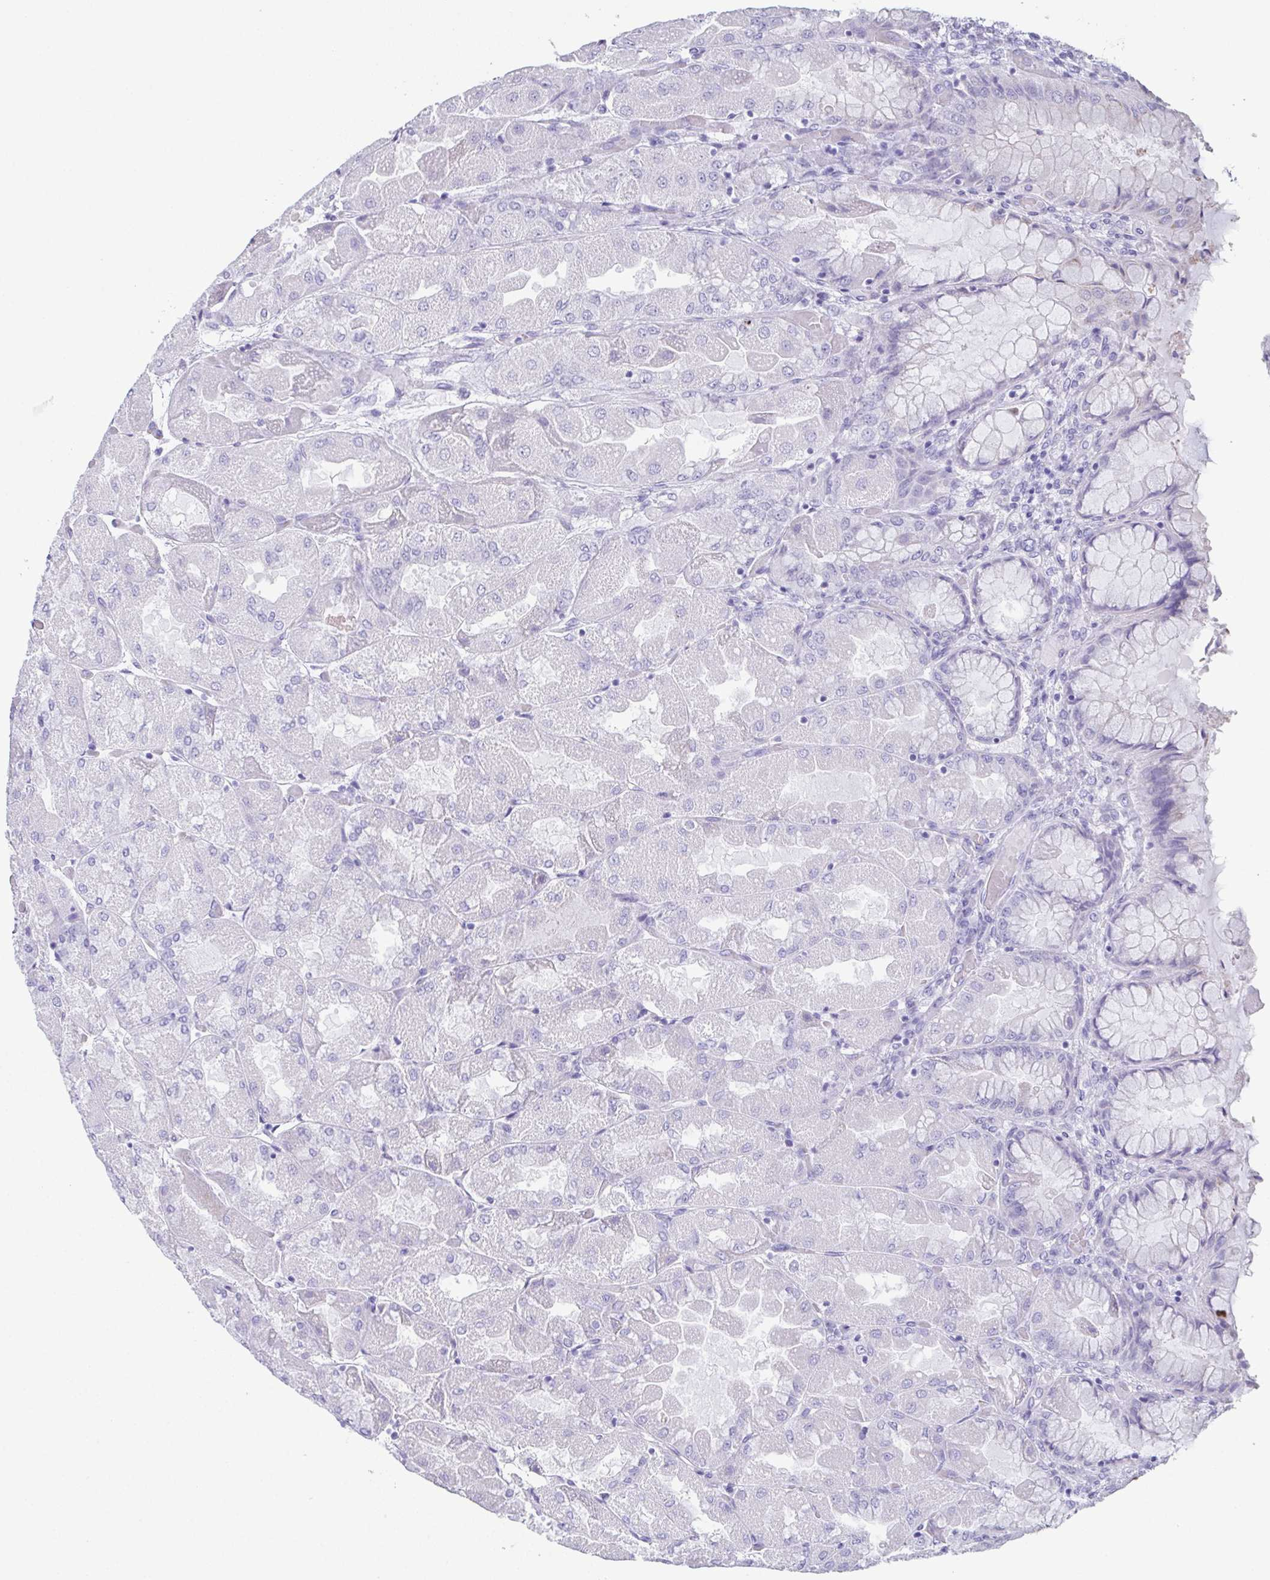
{"staining": {"intensity": "negative", "quantity": "none", "location": "none"}, "tissue": "stomach", "cell_type": "Glandular cells", "image_type": "normal", "snomed": [{"axis": "morphology", "description": "Normal tissue, NOS"}, {"axis": "topography", "description": "Stomach"}], "caption": "Human stomach stained for a protein using IHC demonstrates no expression in glandular cells.", "gene": "TEX19", "patient": {"sex": "female", "age": 61}}